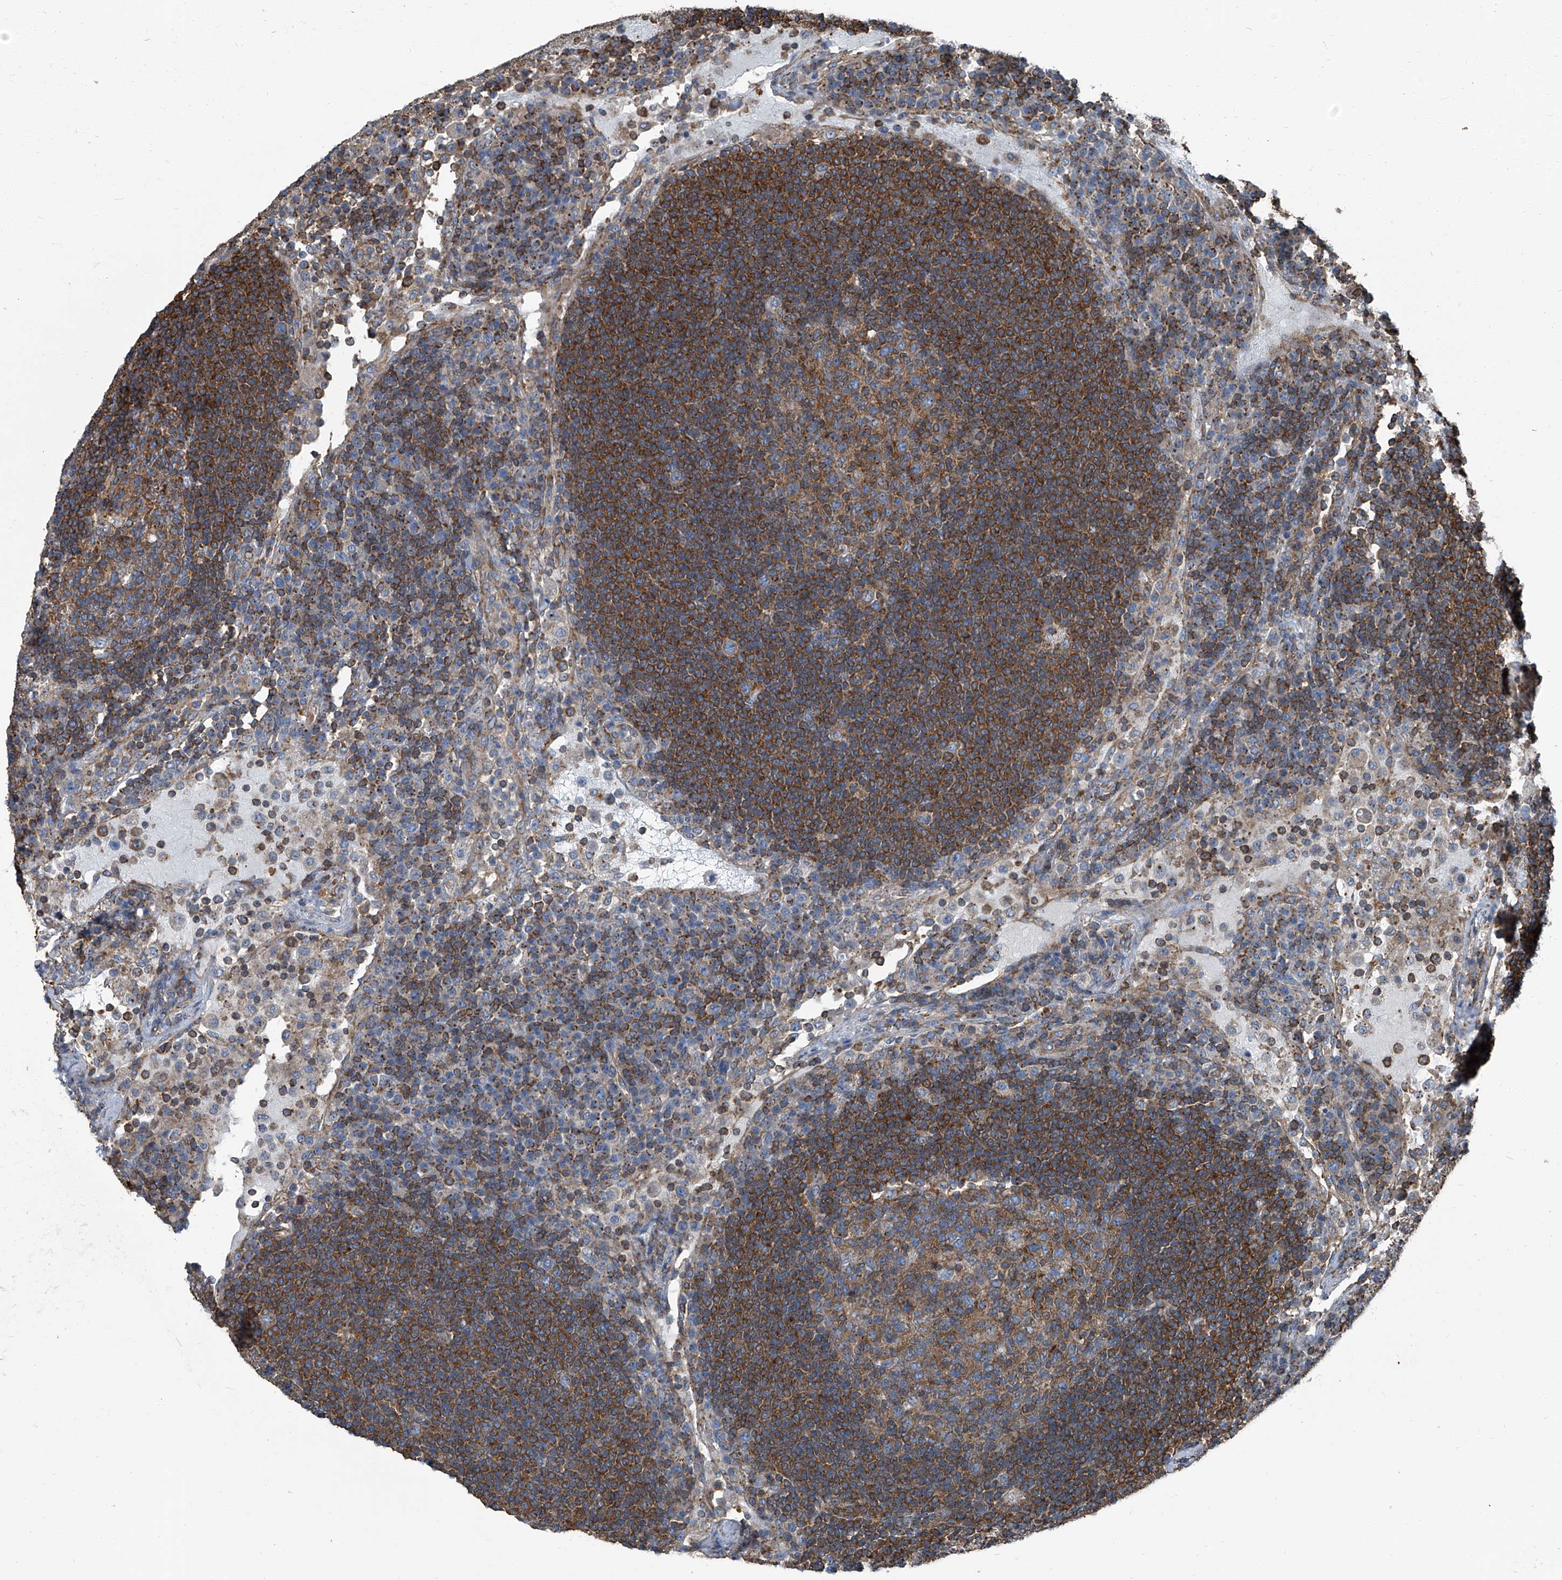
{"staining": {"intensity": "moderate", "quantity": ">75%", "location": "cytoplasmic/membranous"}, "tissue": "lymph node", "cell_type": "Germinal center cells", "image_type": "normal", "snomed": [{"axis": "morphology", "description": "Normal tissue, NOS"}, {"axis": "topography", "description": "Lymph node"}], "caption": "Protein expression analysis of unremarkable human lymph node reveals moderate cytoplasmic/membranous positivity in approximately >75% of germinal center cells.", "gene": "SEPTIN7", "patient": {"sex": "female", "age": 53}}